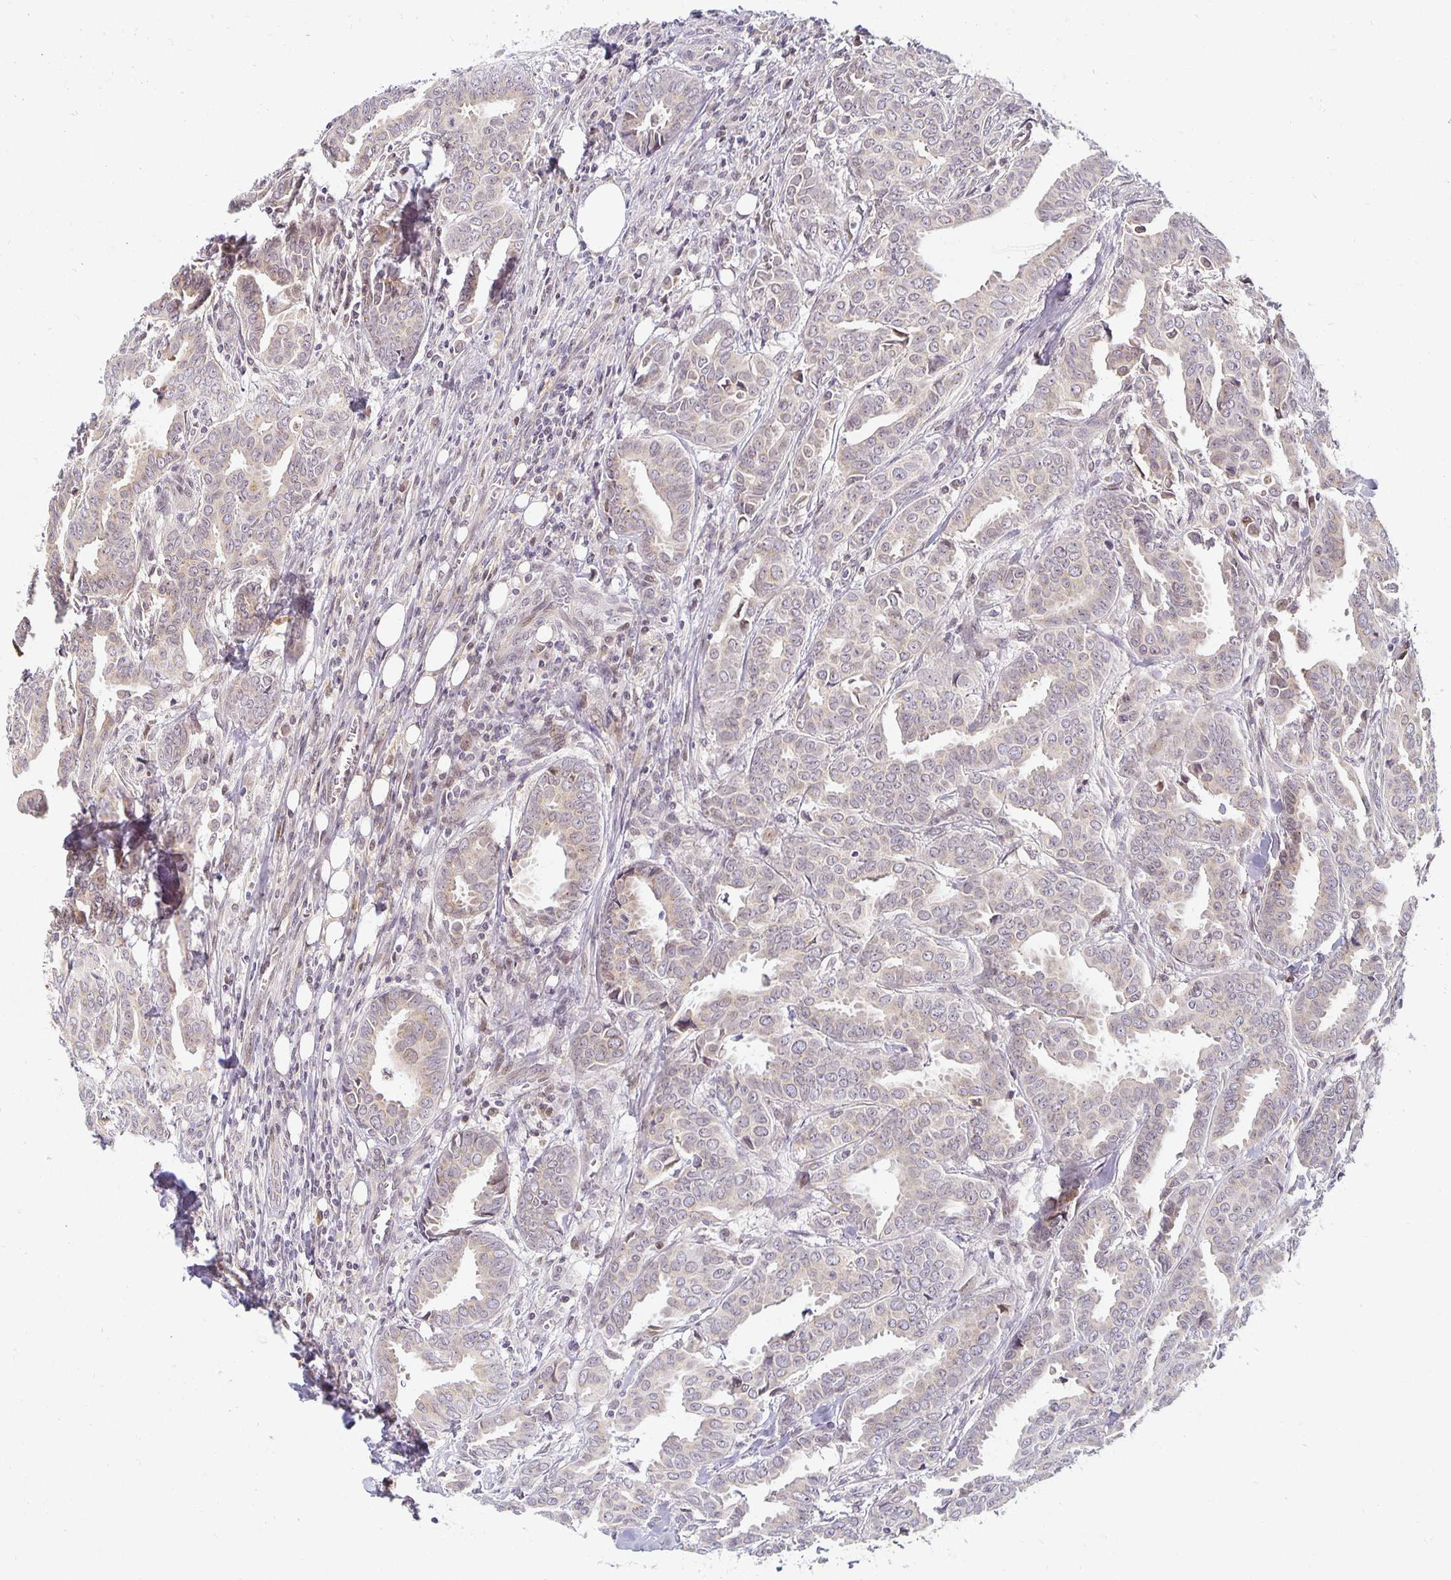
{"staining": {"intensity": "weak", "quantity": "<25%", "location": "cytoplasmic/membranous"}, "tissue": "breast cancer", "cell_type": "Tumor cells", "image_type": "cancer", "snomed": [{"axis": "morphology", "description": "Duct carcinoma"}, {"axis": "topography", "description": "Breast"}], "caption": "This is an IHC histopathology image of human infiltrating ductal carcinoma (breast). There is no staining in tumor cells.", "gene": "EHF", "patient": {"sex": "female", "age": 45}}